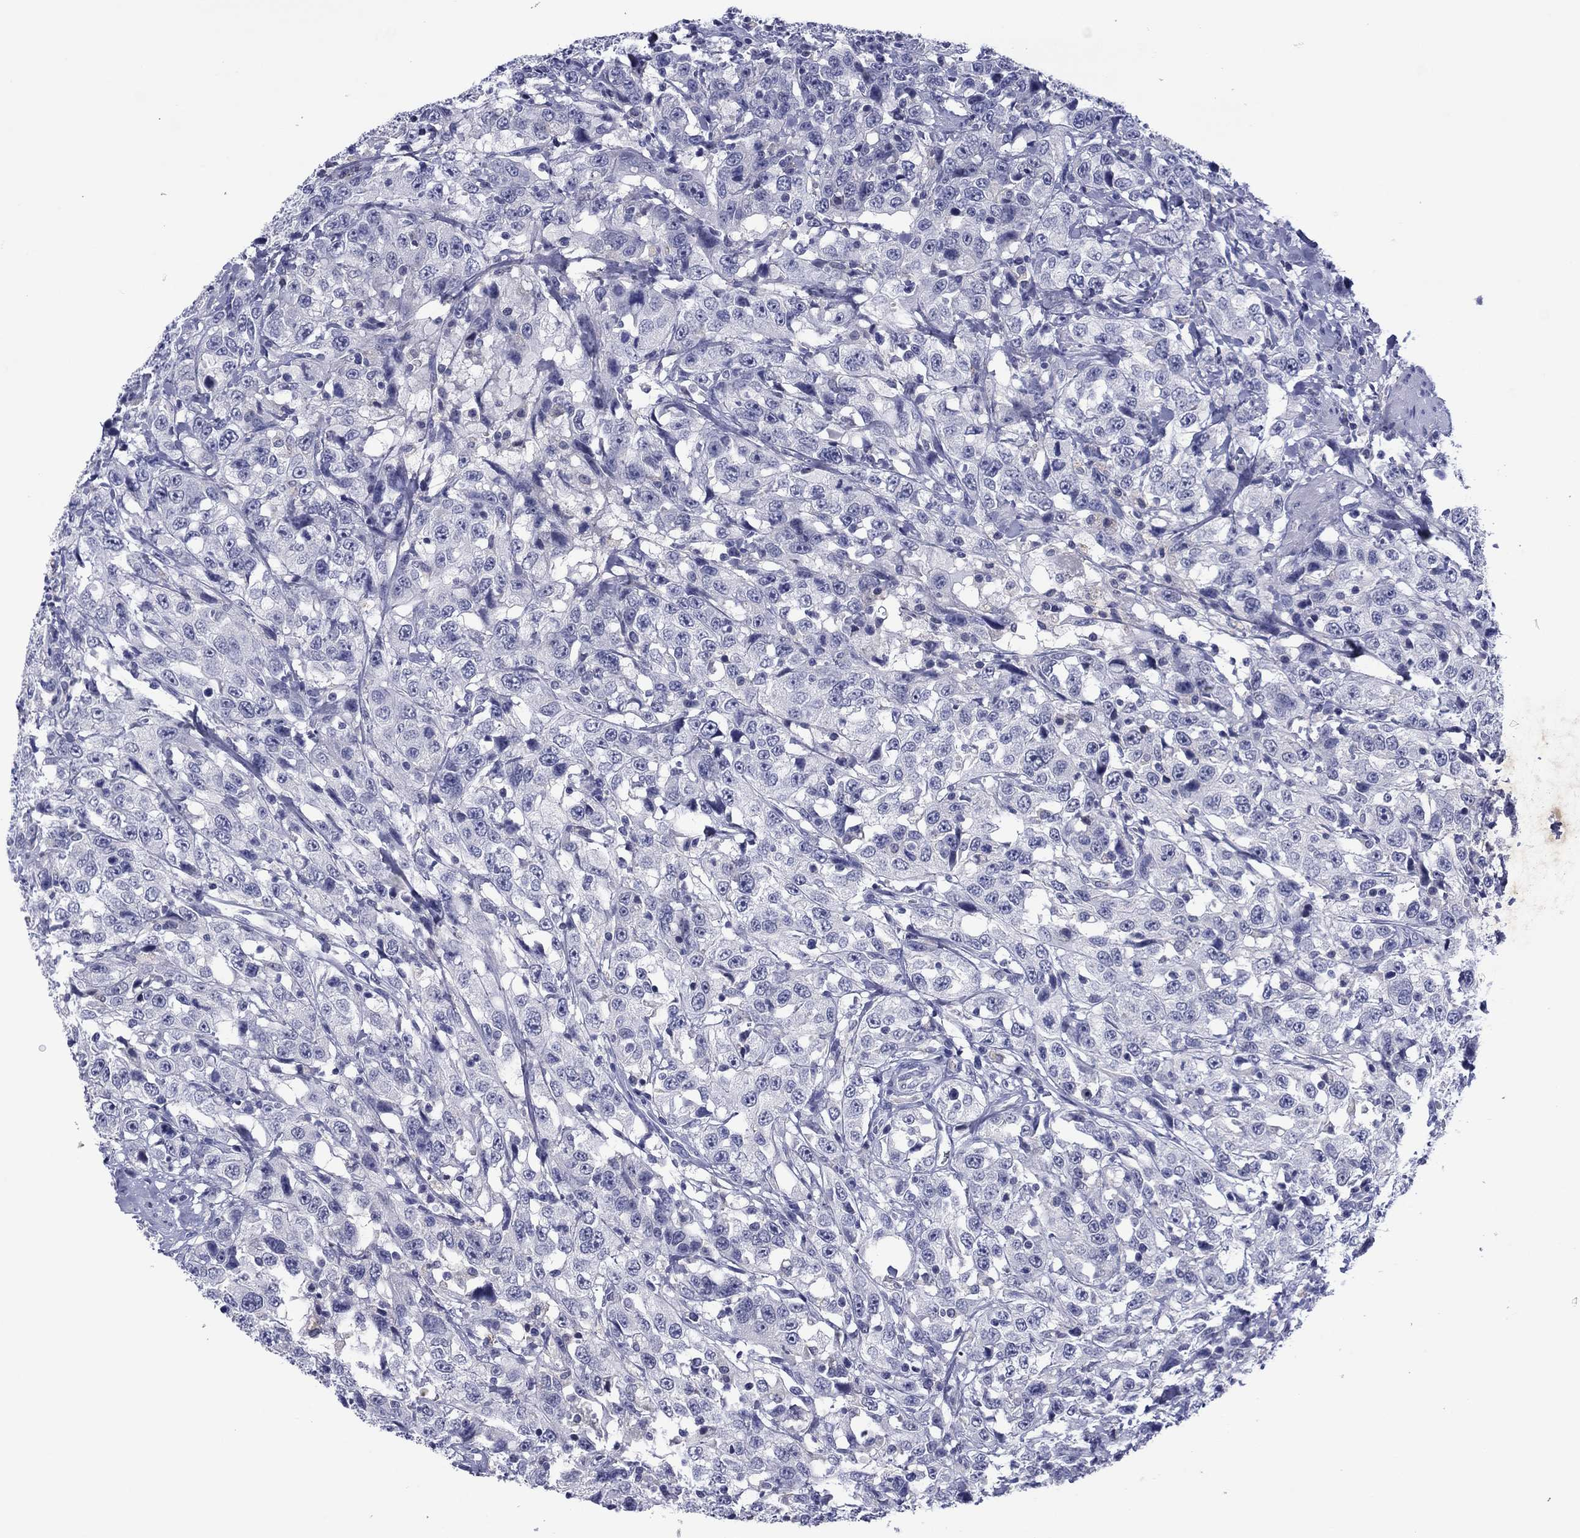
{"staining": {"intensity": "negative", "quantity": "none", "location": "none"}, "tissue": "urothelial cancer", "cell_type": "Tumor cells", "image_type": "cancer", "snomed": [{"axis": "morphology", "description": "Urothelial carcinoma, NOS"}, {"axis": "morphology", "description": "Urothelial carcinoma, High grade"}, {"axis": "topography", "description": "Urinary bladder"}], "caption": "IHC of human urothelial cancer demonstrates no staining in tumor cells.", "gene": "TCFL5", "patient": {"sex": "female", "age": 73}}